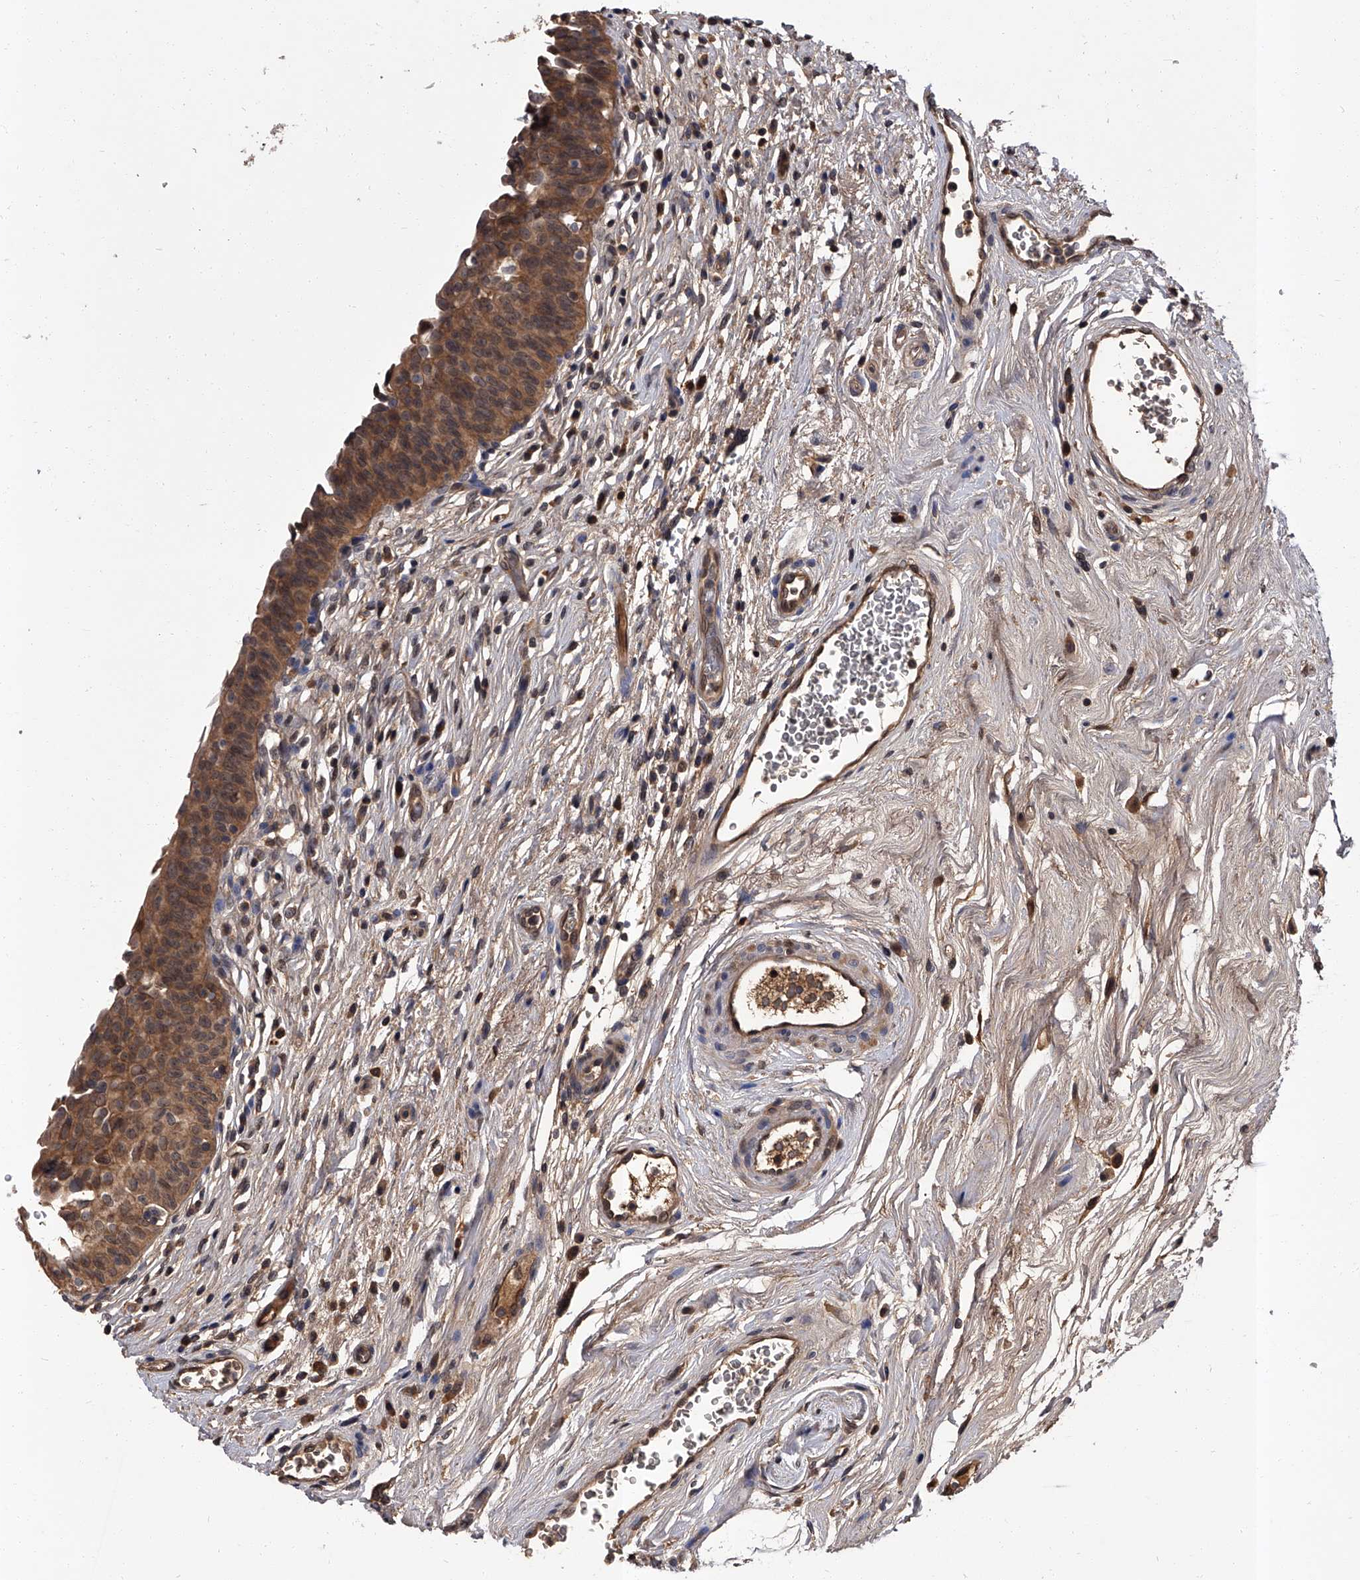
{"staining": {"intensity": "moderate", "quantity": ">75%", "location": "cytoplasmic/membranous,nuclear"}, "tissue": "urinary bladder", "cell_type": "Urothelial cells", "image_type": "normal", "snomed": [{"axis": "morphology", "description": "Normal tissue, NOS"}, {"axis": "topography", "description": "Urinary bladder"}], "caption": "Protein expression by immunohistochemistry (IHC) shows moderate cytoplasmic/membranous,nuclear expression in about >75% of urothelial cells in benign urinary bladder. The protein of interest is shown in brown color, while the nuclei are stained blue.", "gene": "SLC18B1", "patient": {"sex": "male", "age": 83}}